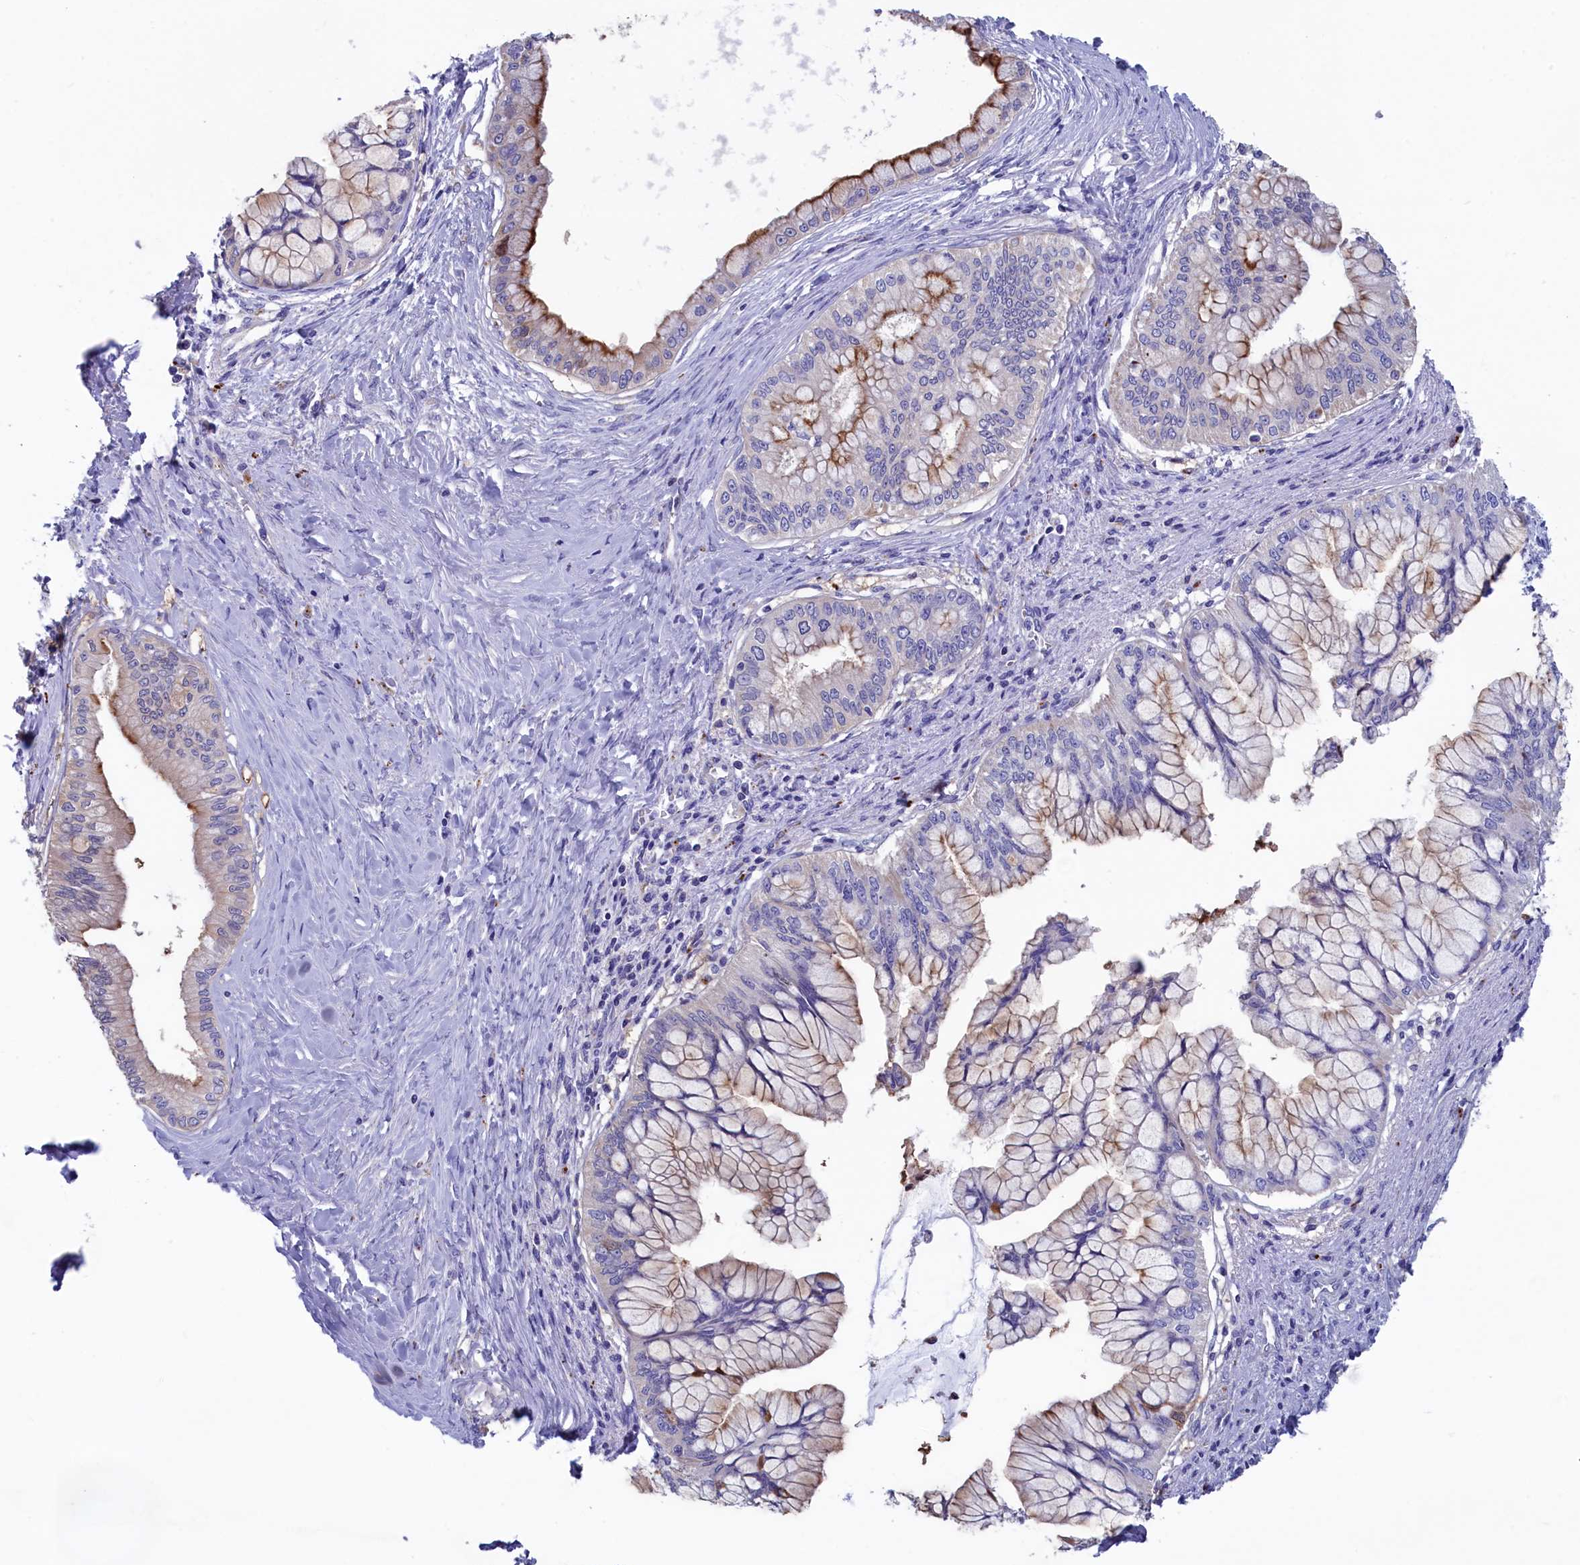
{"staining": {"intensity": "moderate", "quantity": "25%-75%", "location": "cytoplasmic/membranous"}, "tissue": "pancreatic cancer", "cell_type": "Tumor cells", "image_type": "cancer", "snomed": [{"axis": "morphology", "description": "Adenocarcinoma, NOS"}, {"axis": "topography", "description": "Pancreas"}], "caption": "This is a photomicrograph of immunohistochemistry (IHC) staining of pancreatic cancer (adenocarcinoma), which shows moderate staining in the cytoplasmic/membranous of tumor cells.", "gene": "WDR6", "patient": {"sex": "male", "age": 46}}